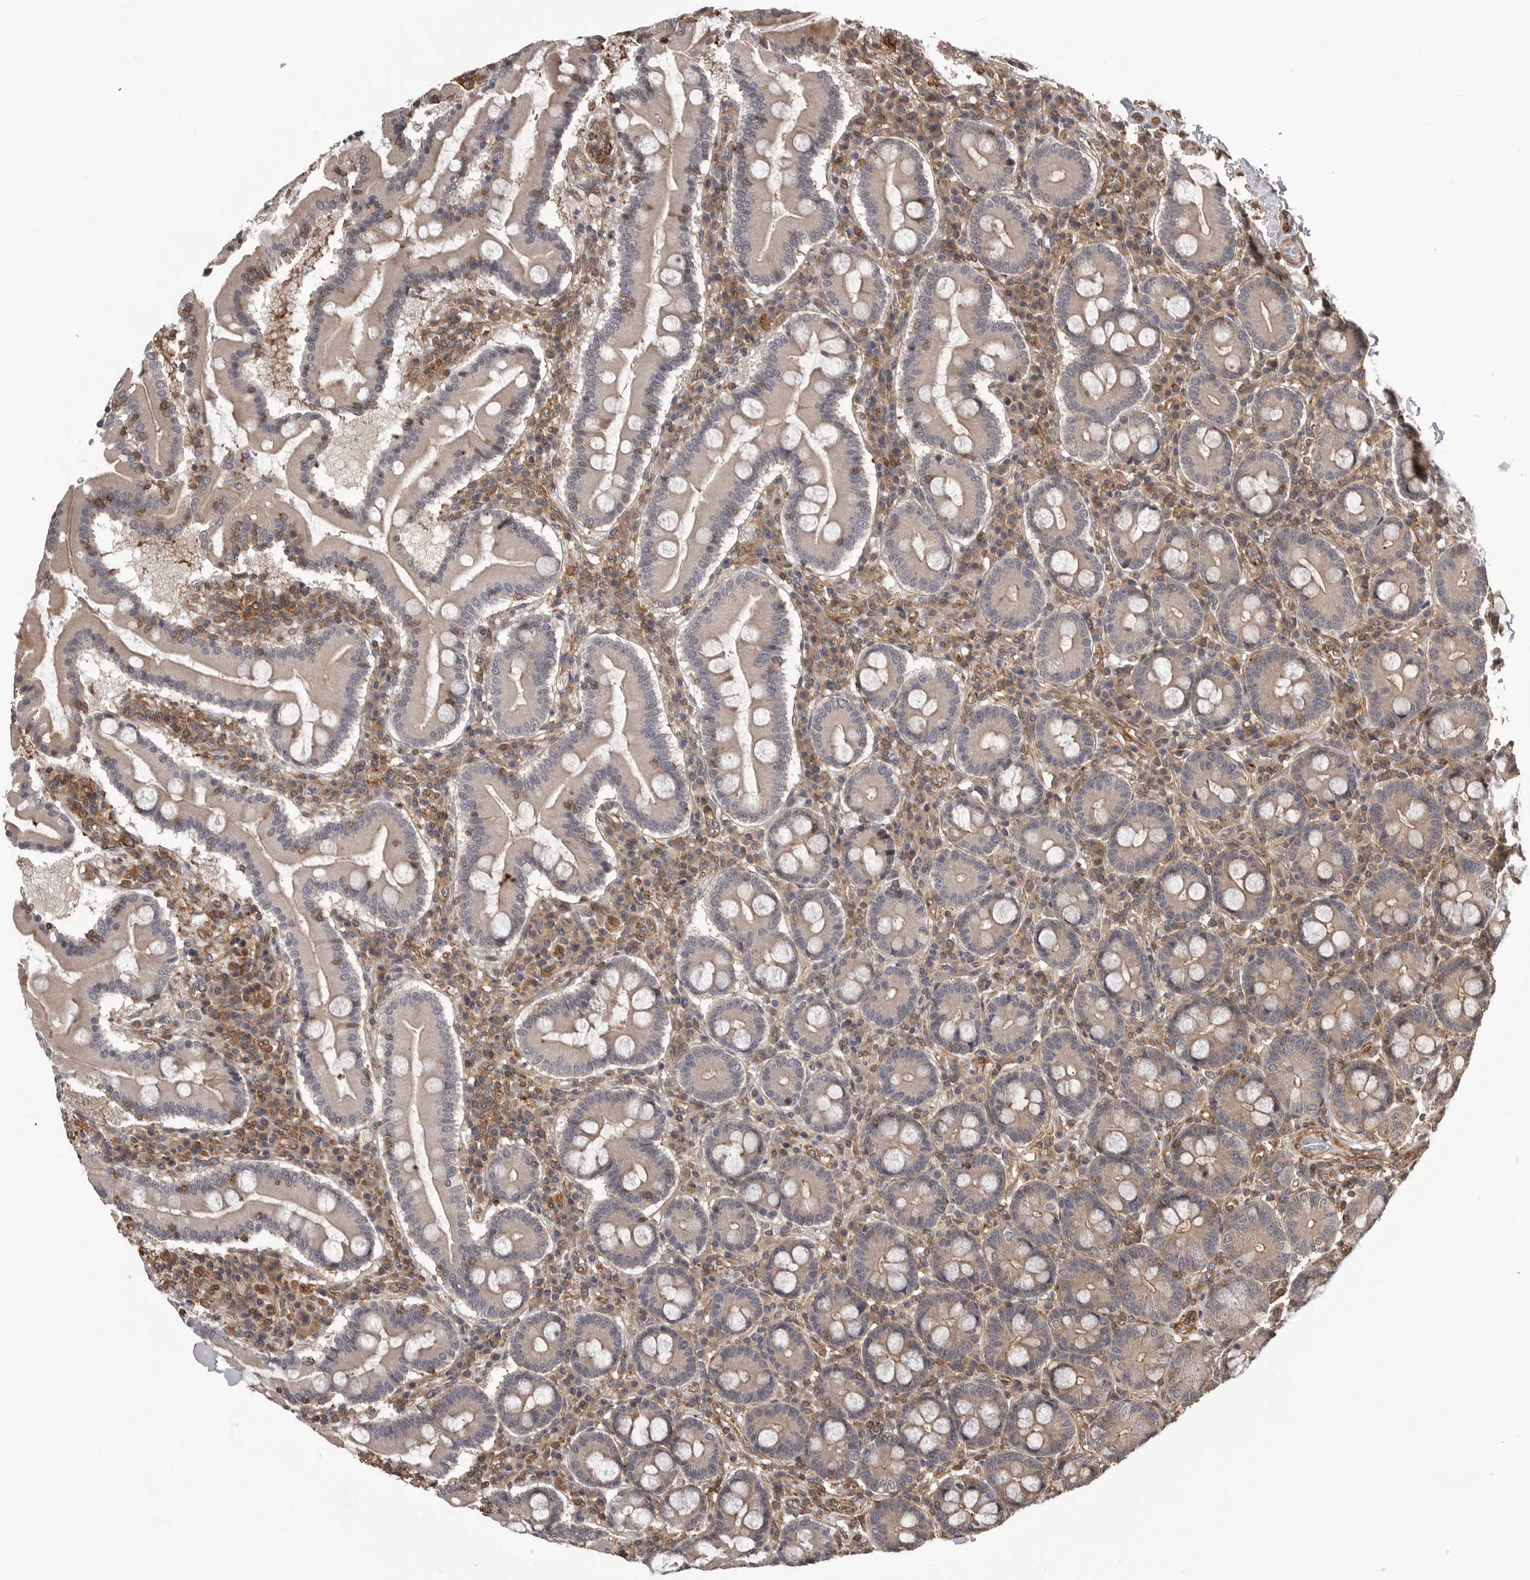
{"staining": {"intensity": "moderate", "quantity": "25%-75%", "location": "cytoplasmic/membranous"}, "tissue": "duodenum", "cell_type": "Glandular cells", "image_type": "normal", "snomed": [{"axis": "morphology", "description": "Normal tissue, NOS"}, {"axis": "topography", "description": "Duodenum"}], "caption": "Glandular cells demonstrate medium levels of moderate cytoplasmic/membranous staining in about 25%-75% of cells in benign duodenum.", "gene": "TRIM56", "patient": {"sex": "male", "age": 50}}